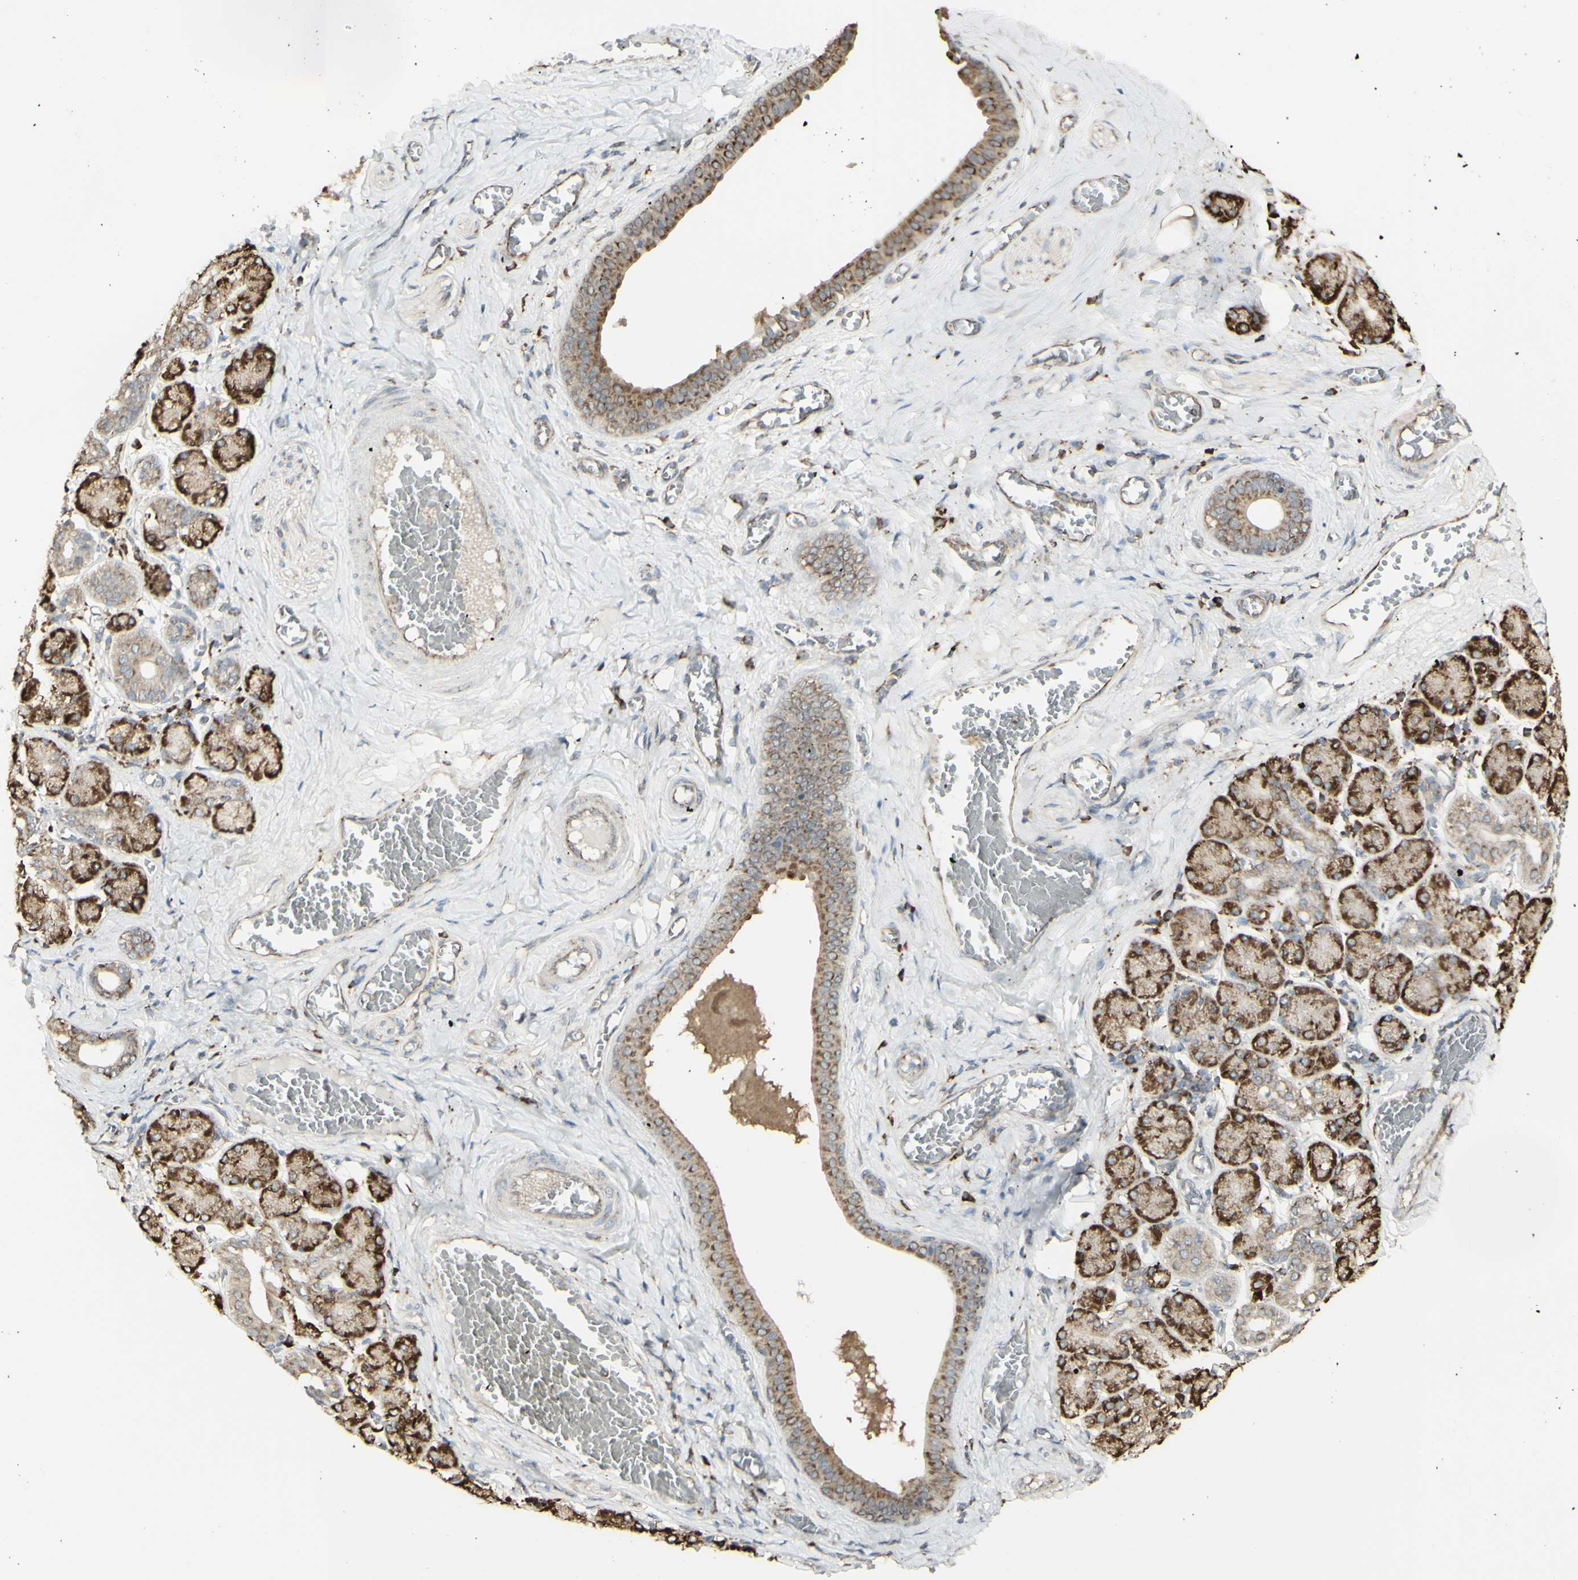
{"staining": {"intensity": "moderate", "quantity": ">75%", "location": "cytoplasmic/membranous"}, "tissue": "salivary gland", "cell_type": "Glandular cells", "image_type": "normal", "snomed": [{"axis": "morphology", "description": "Normal tissue, NOS"}, {"axis": "topography", "description": "Salivary gland"}], "caption": "DAB (3,3'-diaminobenzidine) immunohistochemical staining of unremarkable salivary gland demonstrates moderate cytoplasmic/membranous protein staining in about >75% of glandular cells. (DAB (3,3'-diaminobenzidine) IHC with brightfield microscopy, high magnification).", "gene": "EEF1B2", "patient": {"sex": "female", "age": 24}}